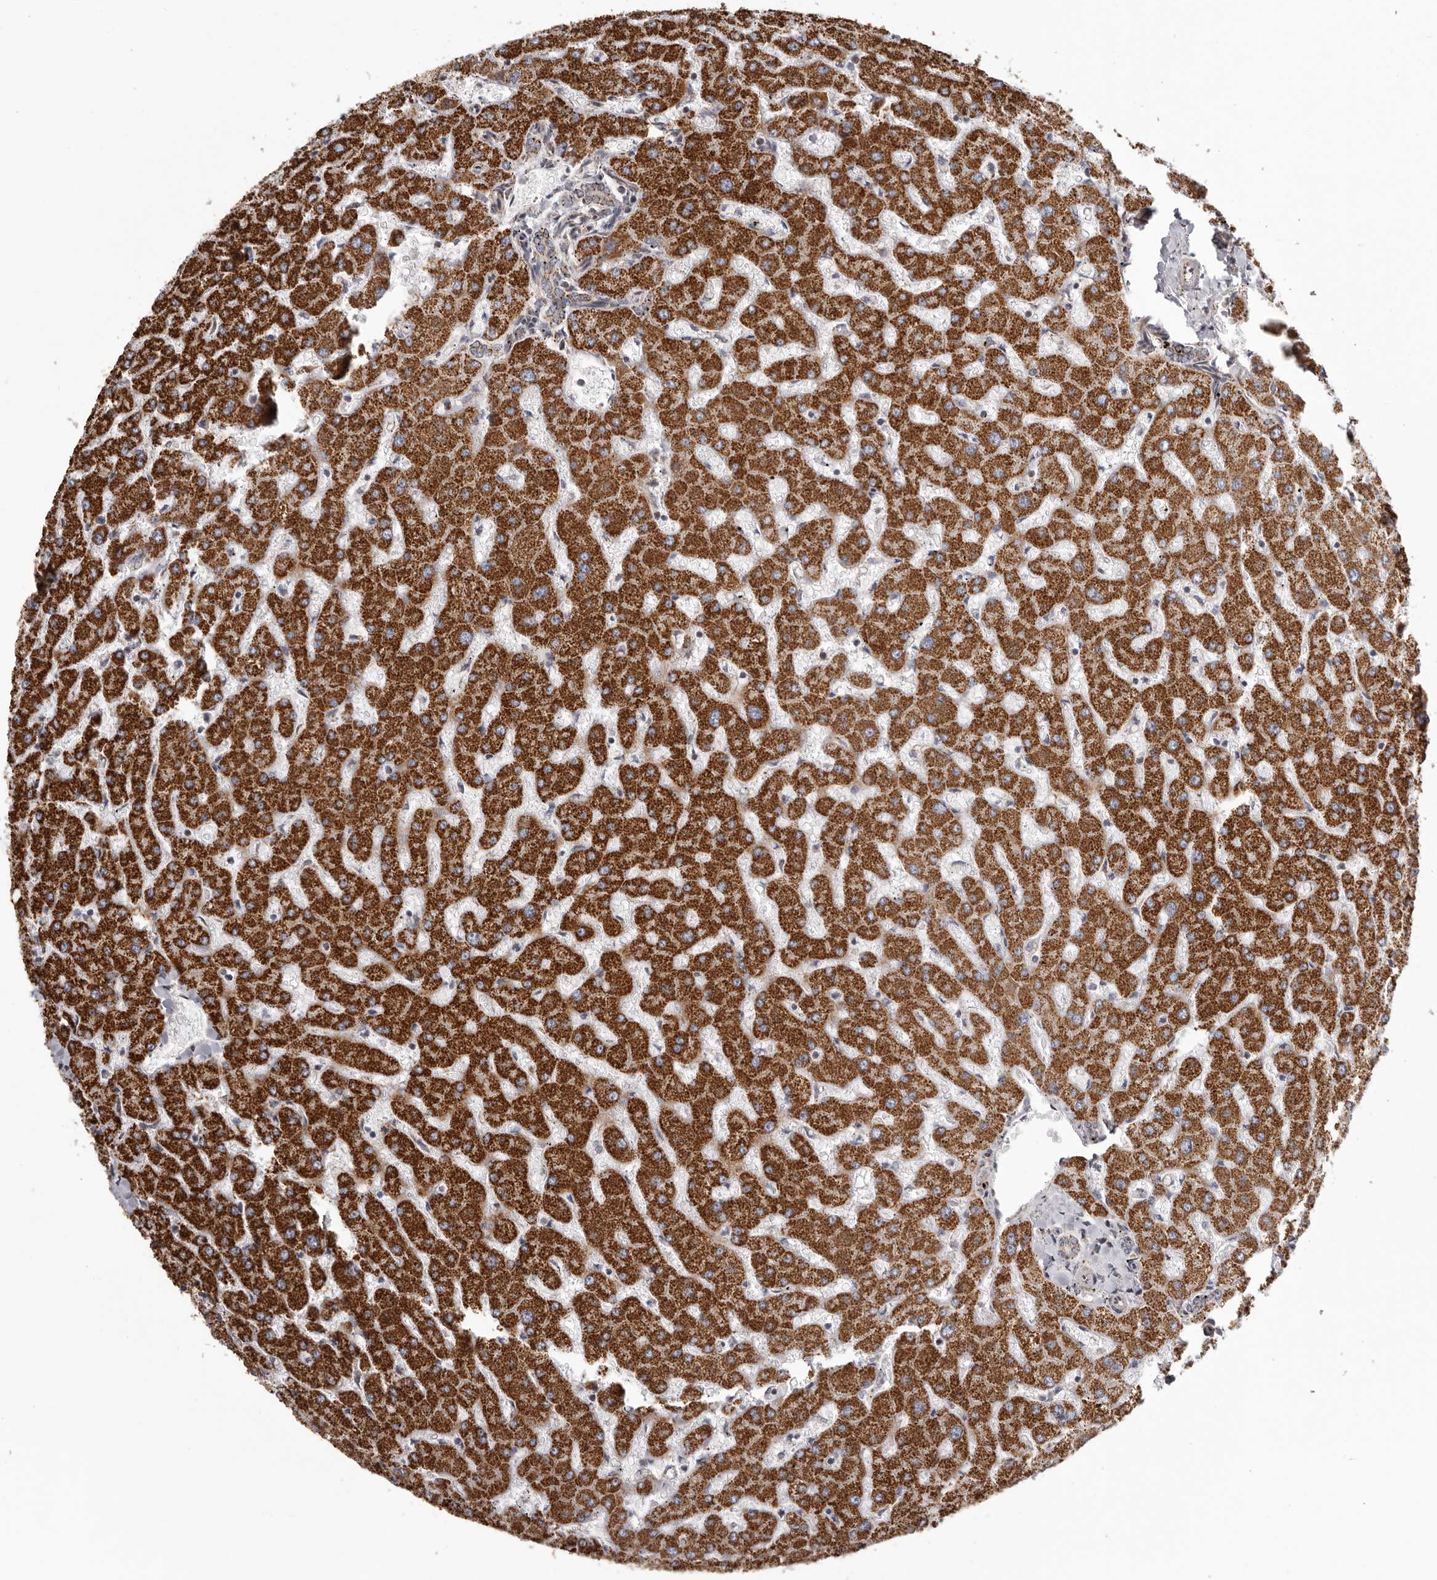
{"staining": {"intensity": "strong", "quantity": "25%-75%", "location": "cytoplasmic/membranous"}, "tissue": "liver", "cell_type": "Cholangiocytes", "image_type": "normal", "snomed": [{"axis": "morphology", "description": "Normal tissue, NOS"}, {"axis": "topography", "description": "Liver"}], "caption": "An IHC image of benign tissue is shown. Protein staining in brown labels strong cytoplasmic/membranous positivity in liver within cholangiocytes. (Brightfield microscopy of DAB IHC at high magnification).", "gene": "CHRM2", "patient": {"sex": "female", "age": 63}}